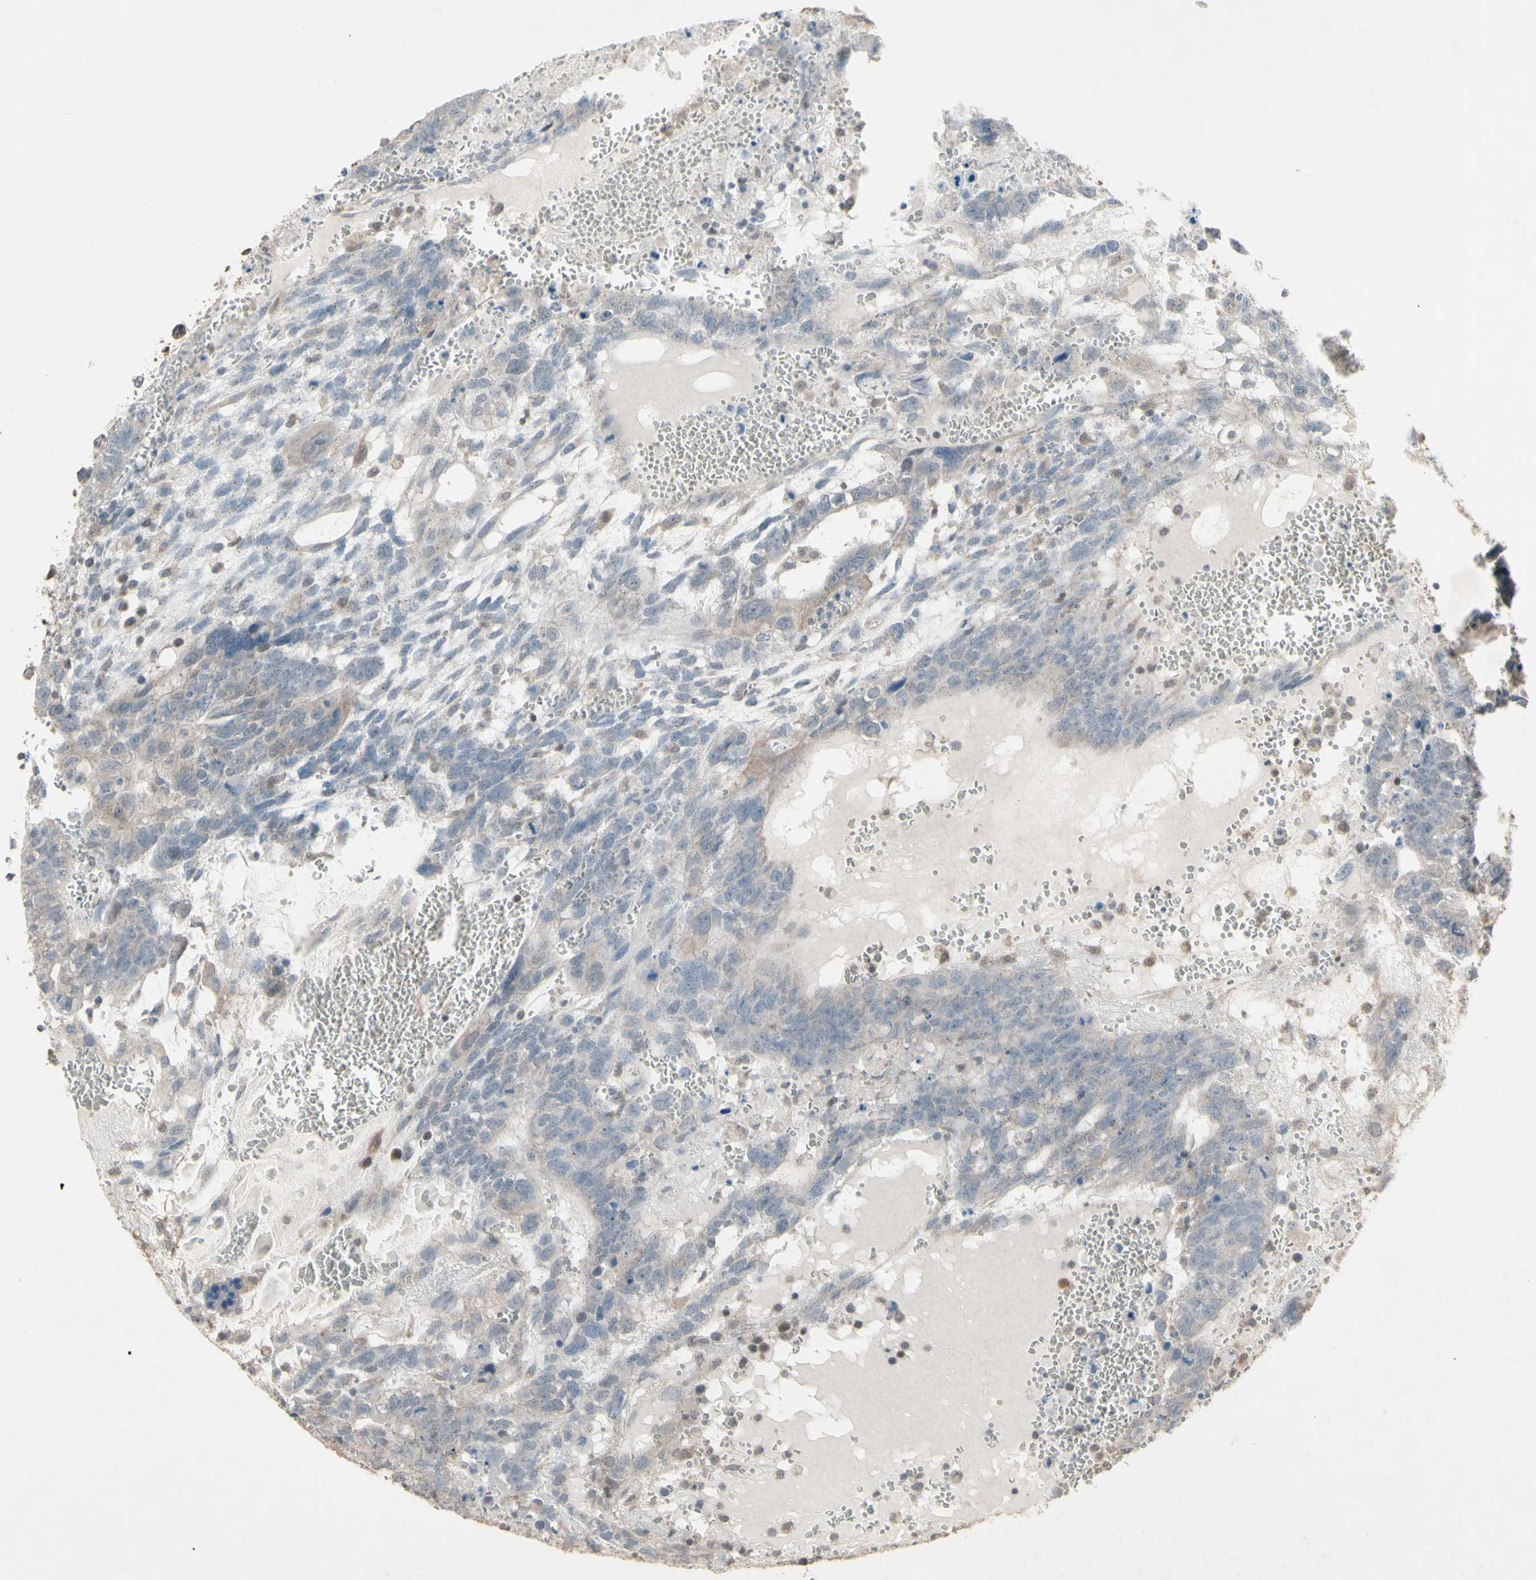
{"staining": {"intensity": "negative", "quantity": "none", "location": "none"}, "tissue": "testis cancer", "cell_type": "Tumor cells", "image_type": "cancer", "snomed": [{"axis": "morphology", "description": "Seminoma, NOS"}, {"axis": "morphology", "description": "Carcinoma, Embryonal, NOS"}, {"axis": "topography", "description": "Testis"}], "caption": "High magnification brightfield microscopy of testis seminoma stained with DAB (3,3'-diaminobenzidine) (brown) and counterstained with hematoxylin (blue): tumor cells show no significant expression.", "gene": "FXYD3", "patient": {"sex": "male", "age": 52}}